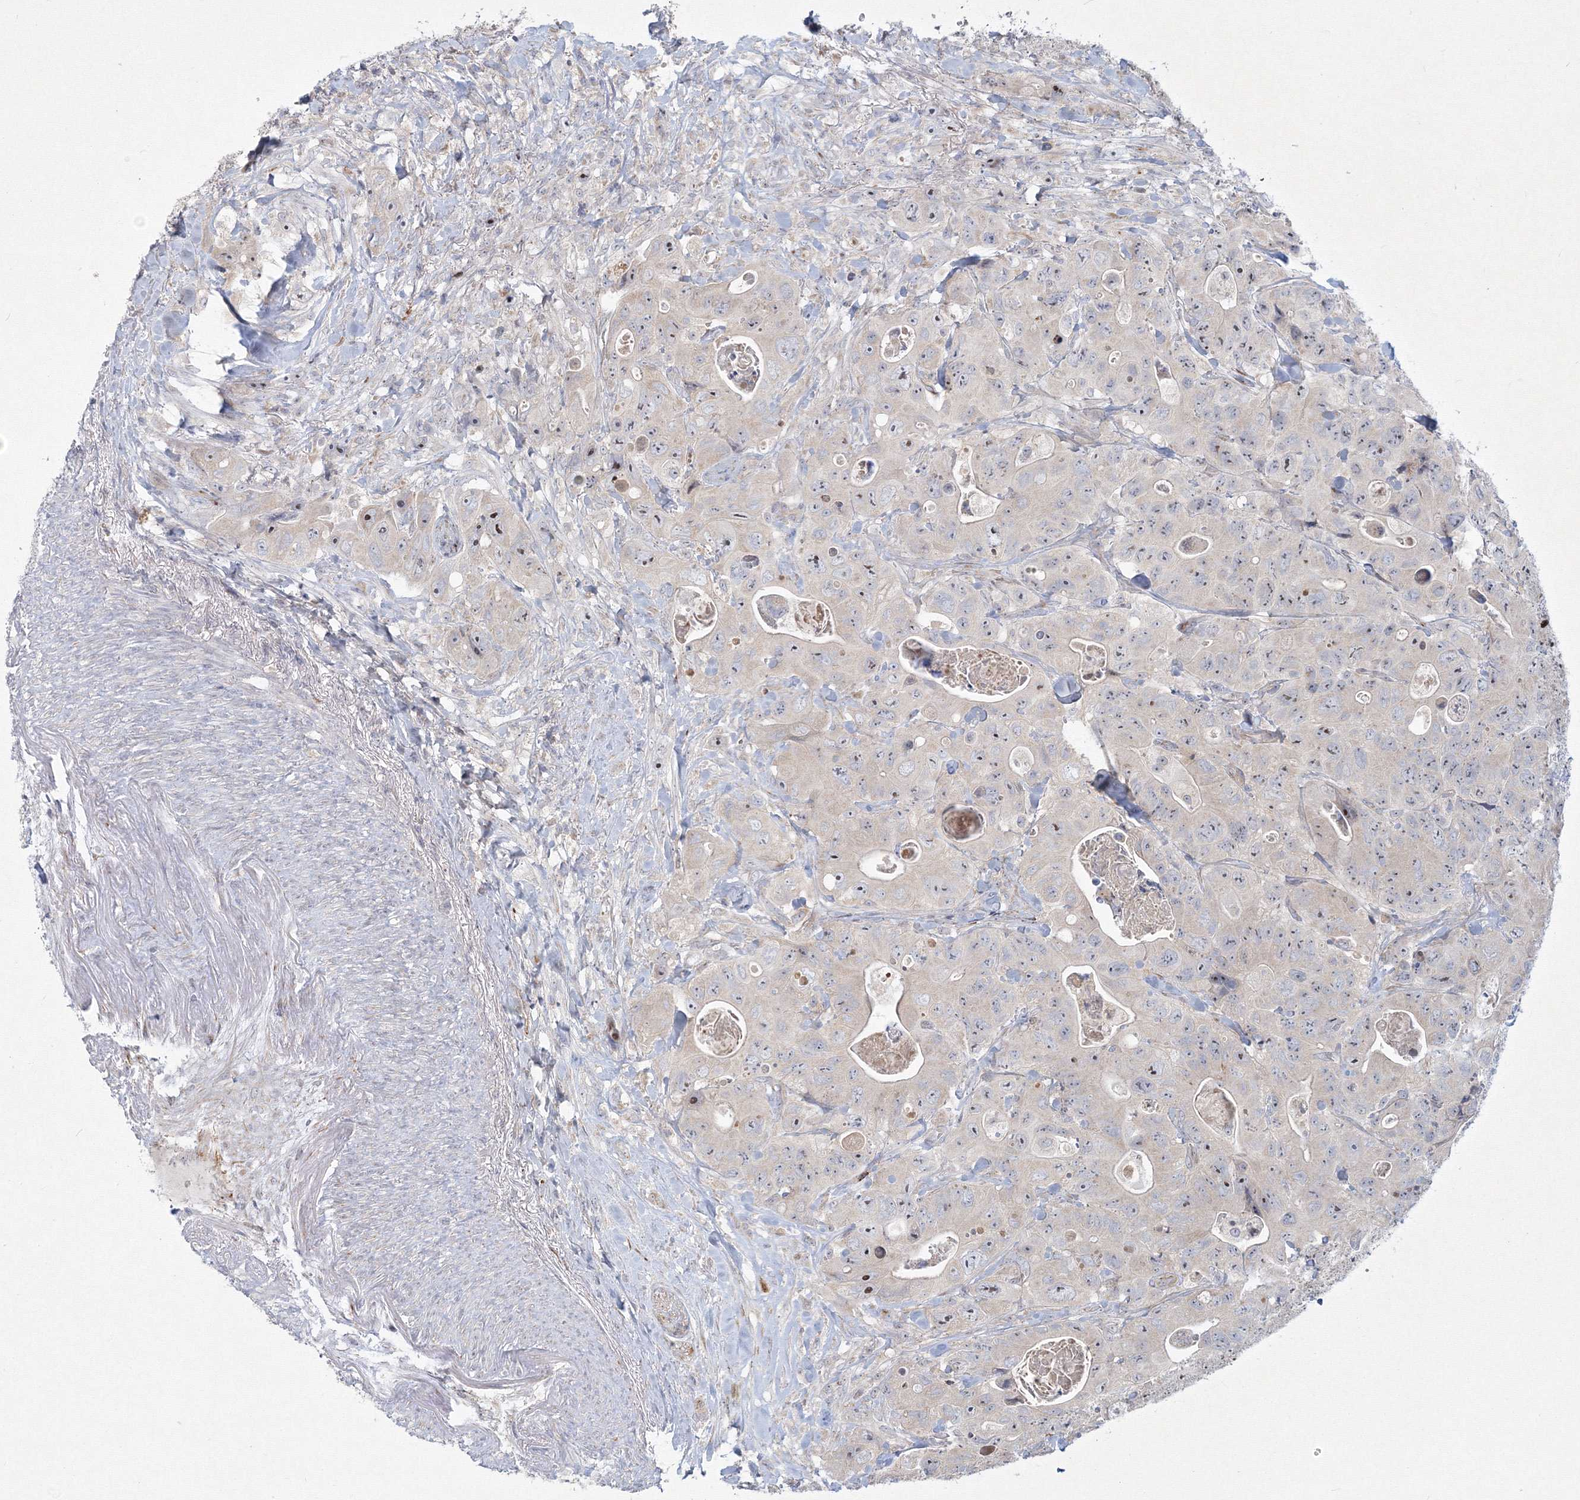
{"staining": {"intensity": "negative", "quantity": "none", "location": "none"}, "tissue": "colorectal cancer", "cell_type": "Tumor cells", "image_type": "cancer", "snomed": [{"axis": "morphology", "description": "Adenocarcinoma, NOS"}, {"axis": "topography", "description": "Colon"}], "caption": "Tumor cells are negative for brown protein staining in colorectal cancer. (Brightfield microscopy of DAB (3,3'-diaminobenzidine) IHC at high magnification).", "gene": "WDR49", "patient": {"sex": "female", "age": 46}}